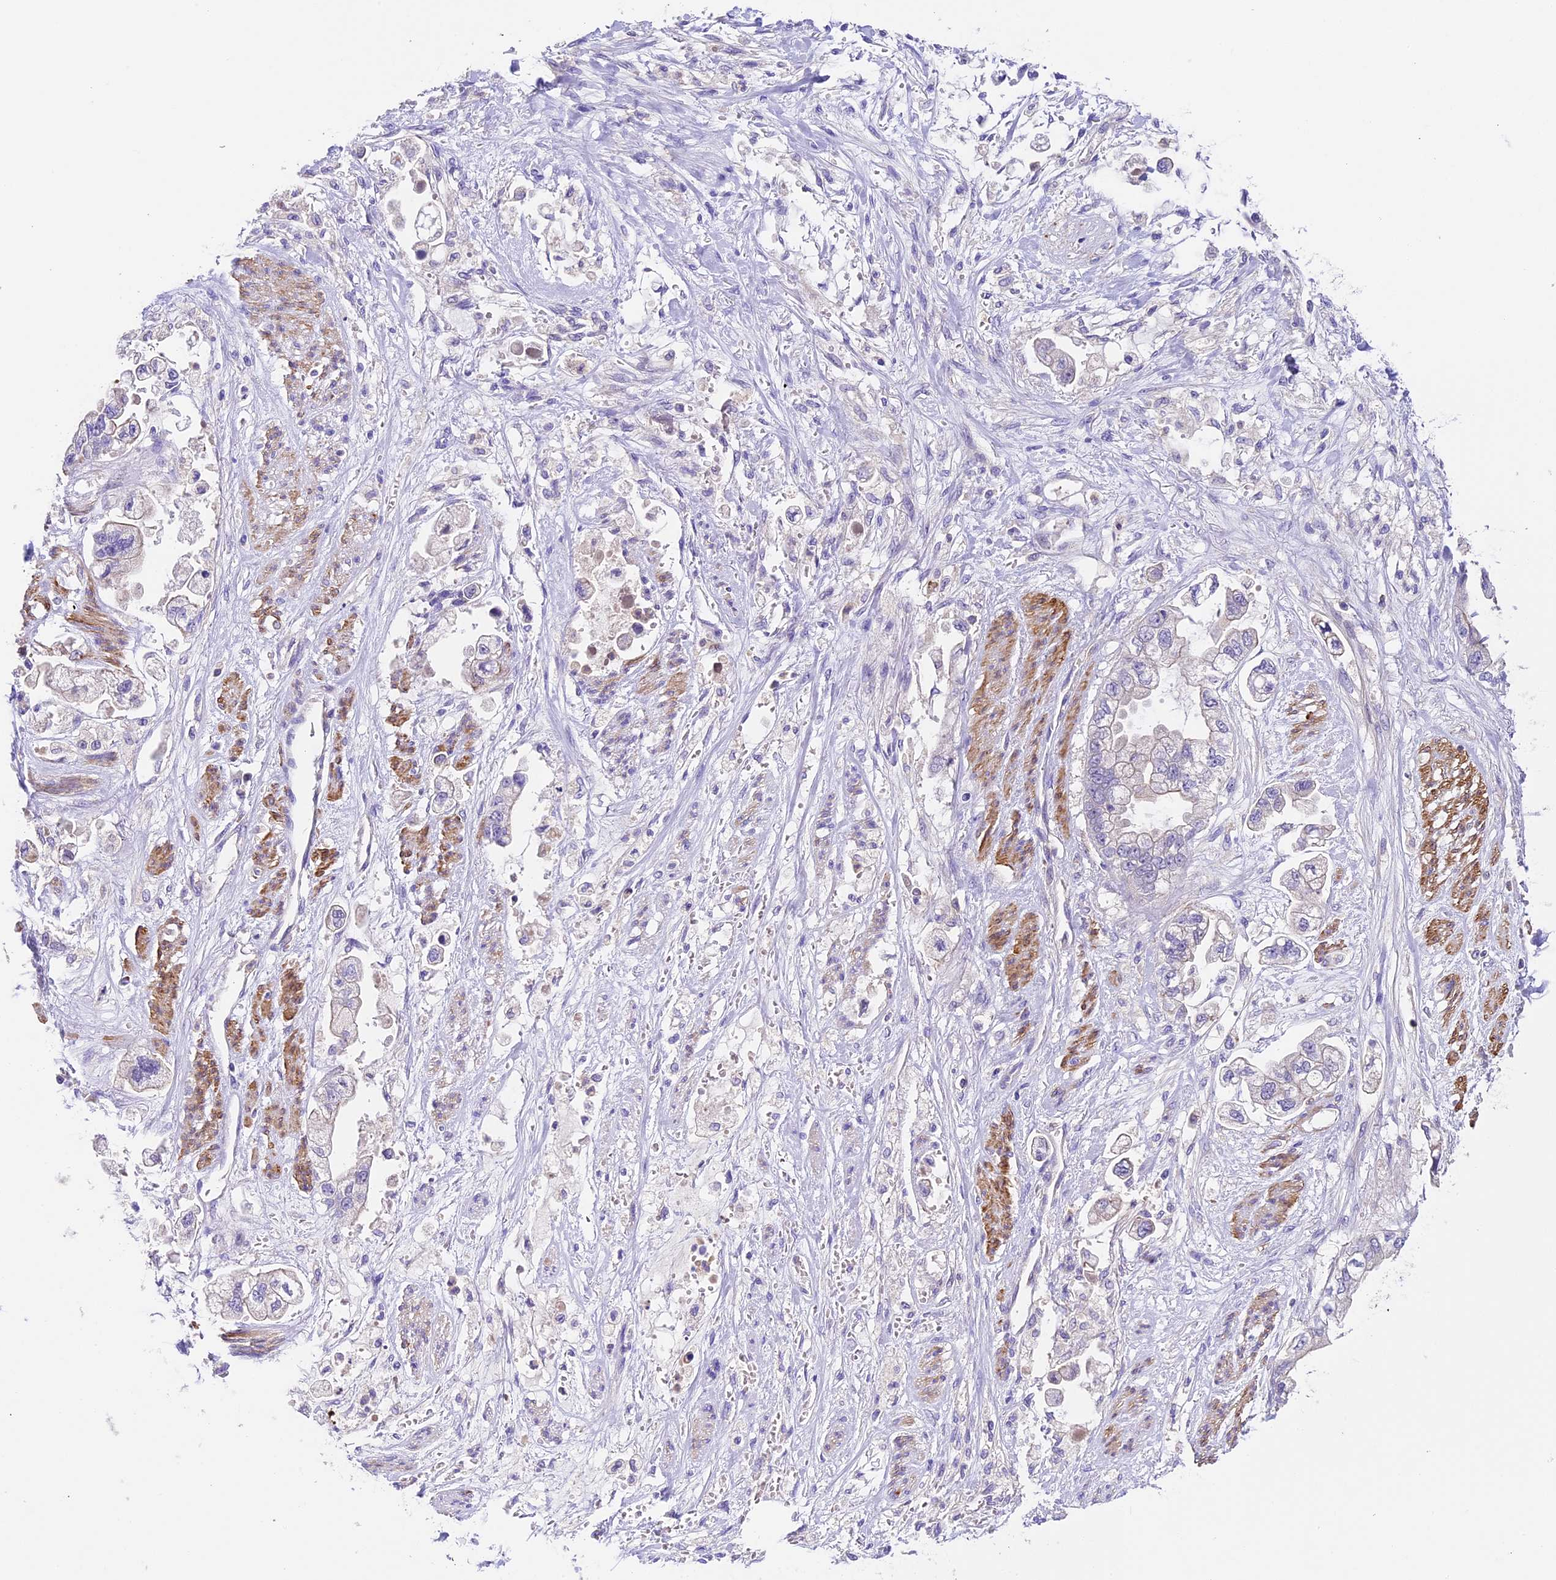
{"staining": {"intensity": "negative", "quantity": "none", "location": "none"}, "tissue": "stomach cancer", "cell_type": "Tumor cells", "image_type": "cancer", "snomed": [{"axis": "morphology", "description": "Adenocarcinoma, NOS"}, {"axis": "topography", "description": "Stomach"}], "caption": "A photomicrograph of stomach cancer (adenocarcinoma) stained for a protein exhibits no brown staining in tumor cells.", "gene": "TBC1D1", "patient": {"sex": "male", "age": 62}}